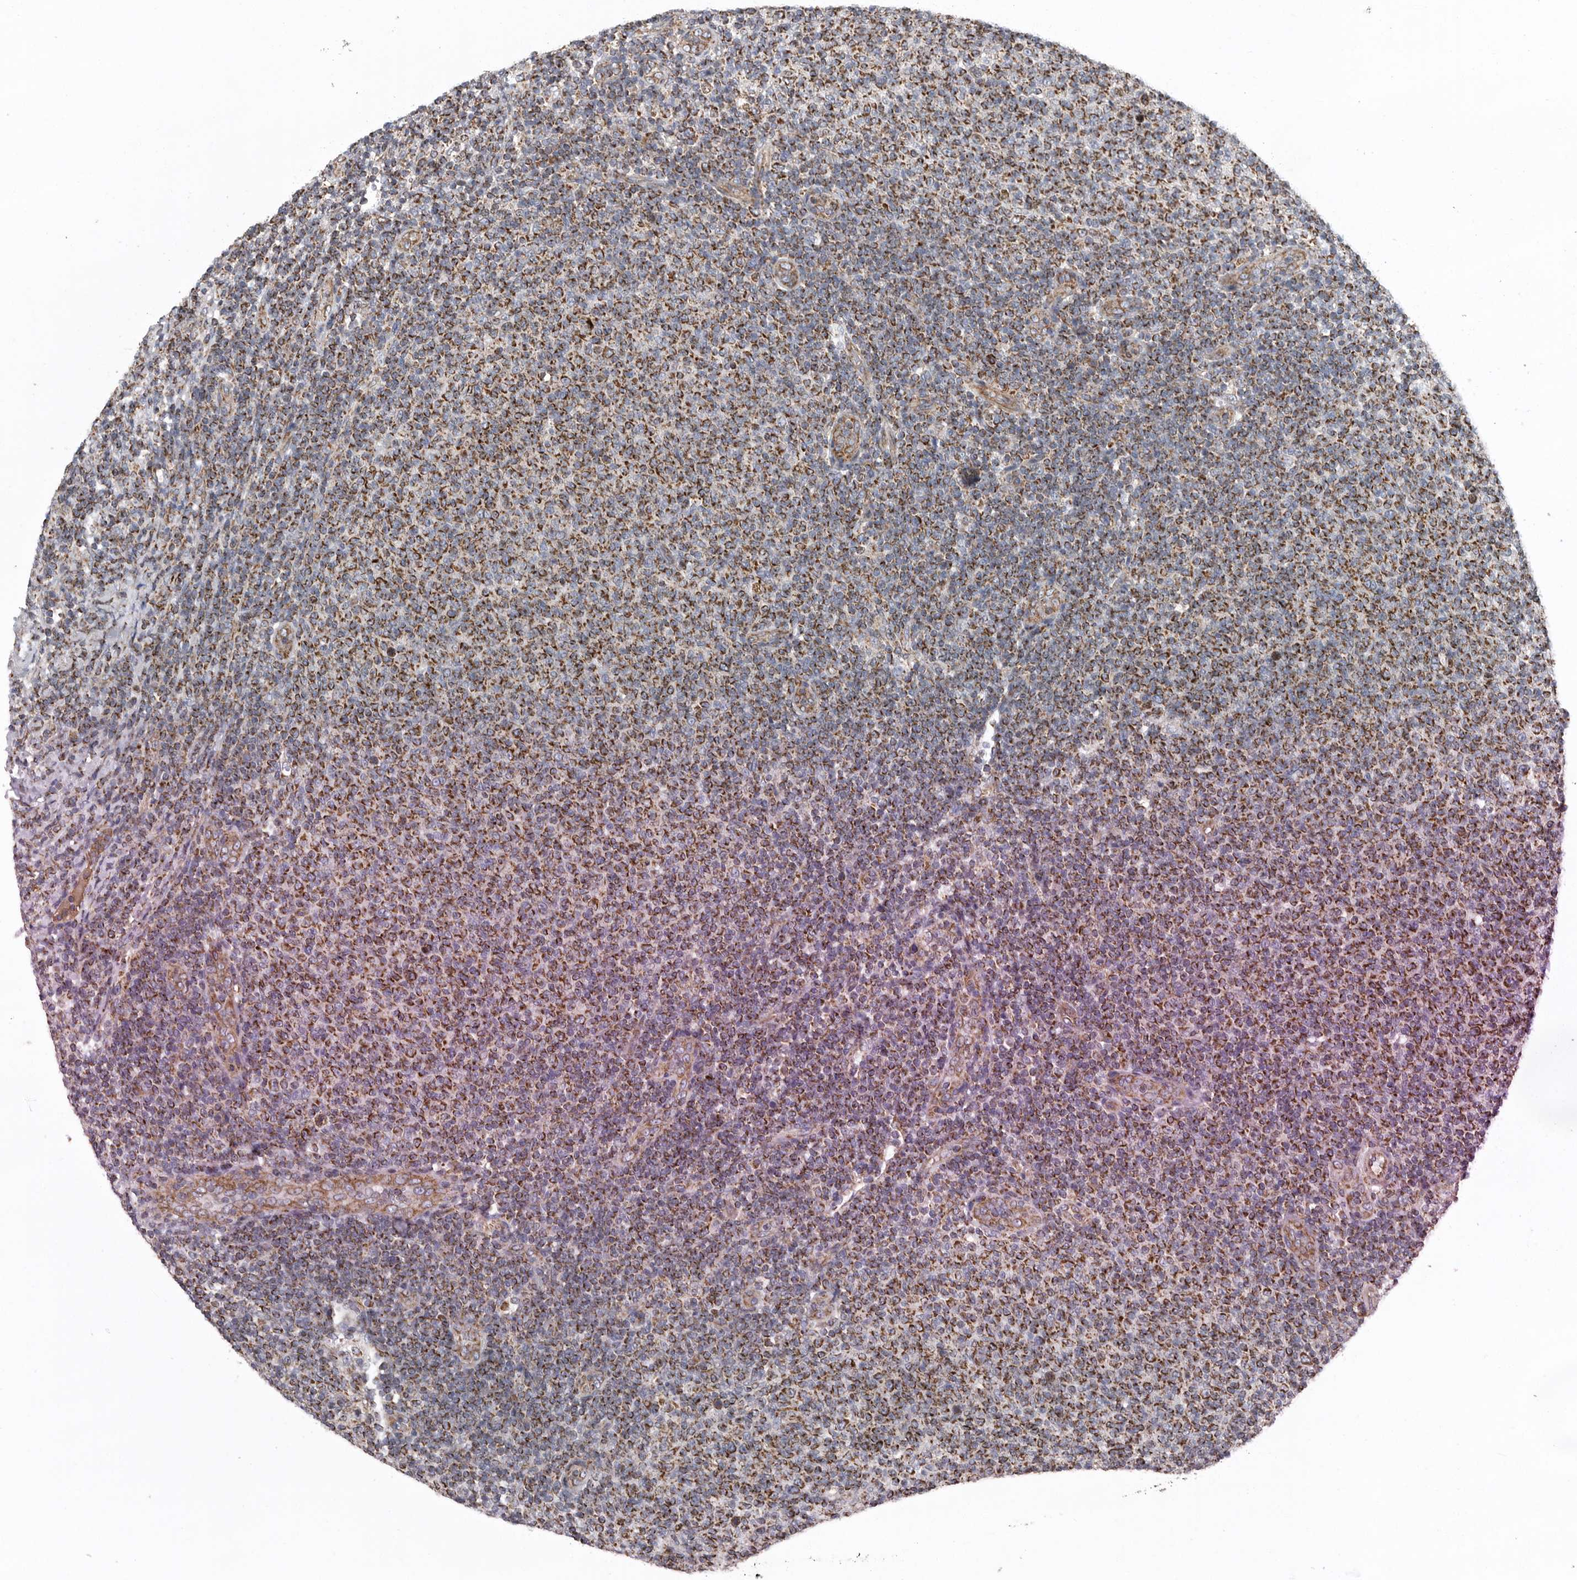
{"staining": {"intensity": "moderate", "quantity": ">75%", "location": "cytoplasmic/membranous"}, "tissue": "lymphoma", "cell_type": "Tumor cells", "image_type": "cancer", "snomed": [{"axis": "morphology", "description": "Malignant lymphoma, non-Hodgkin's type, Low grade"}, {"axis": "topography", "description": "Lymph node"}], "caption": "A histopathology image of lymphoma stained for a protein demonstrates moderate cytoplasmic/membranous brown staining in tumor cells. (Brightfield microscopy of DAB IHC at high magnification).", "gene": "FKBP8", "patient": {"sex": "male", "age": 66}}